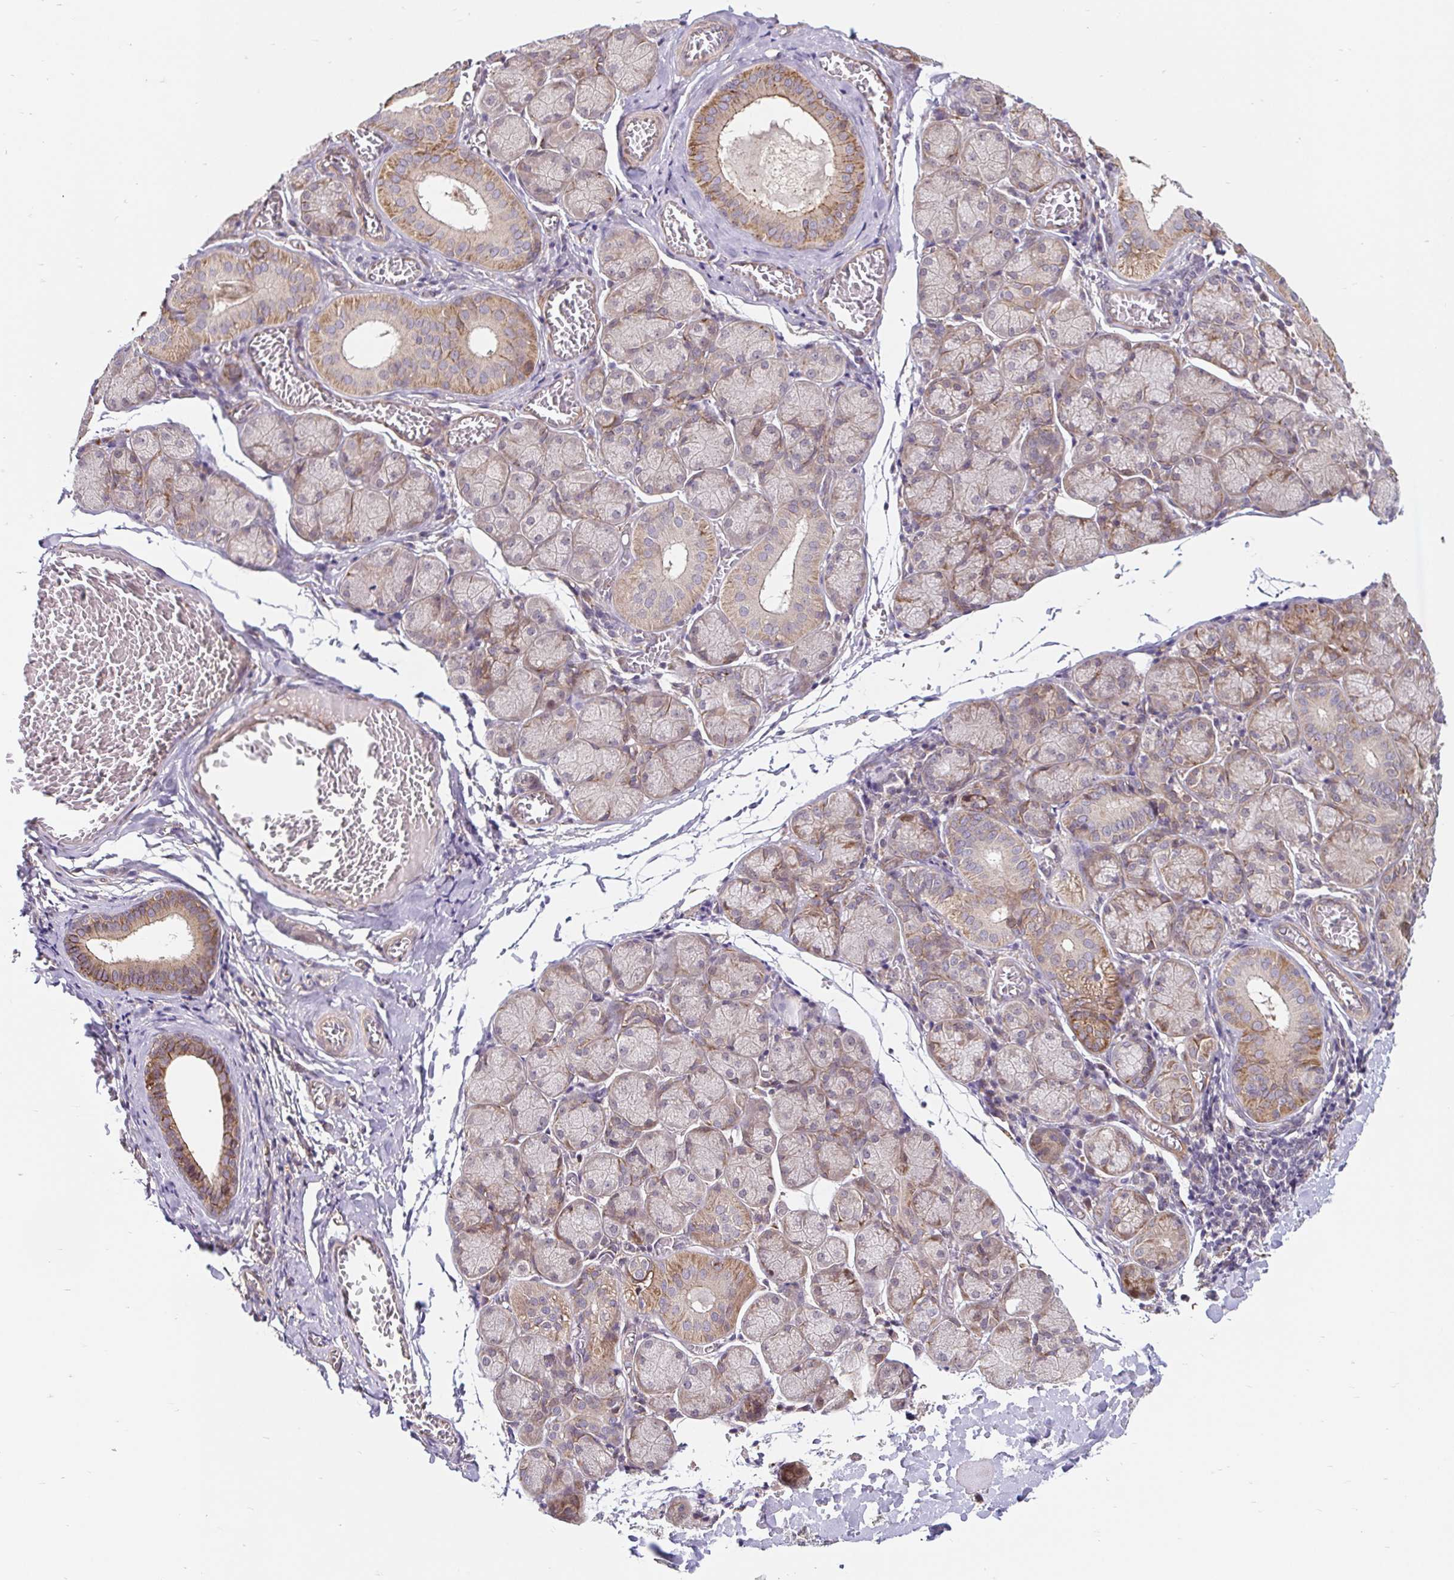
{"staining": {"intensity": "weak", "quantity": "<25%", "location": "cytoplasmic/membranous"}, "tissue": "salivary gland", "cell_type": "Glandular cells", "image_type": "normal", "snomed": [{"axis": "morphology", "description": "Normal tissue, NOS"}, {"axis": "topography", "description": "Salivary gland"}], "caption": "Glandular cells are negative for brown protein staining in benign salivary gland. (Stains: DAB (3,3'-diaminobenzidine) immunohistochemistry with hematoxylin counter stain, Microscopy: brightfield microscopy at high magnification).", "gene": "LYPD5", "patient": {"sex": "female", "age": 24}}